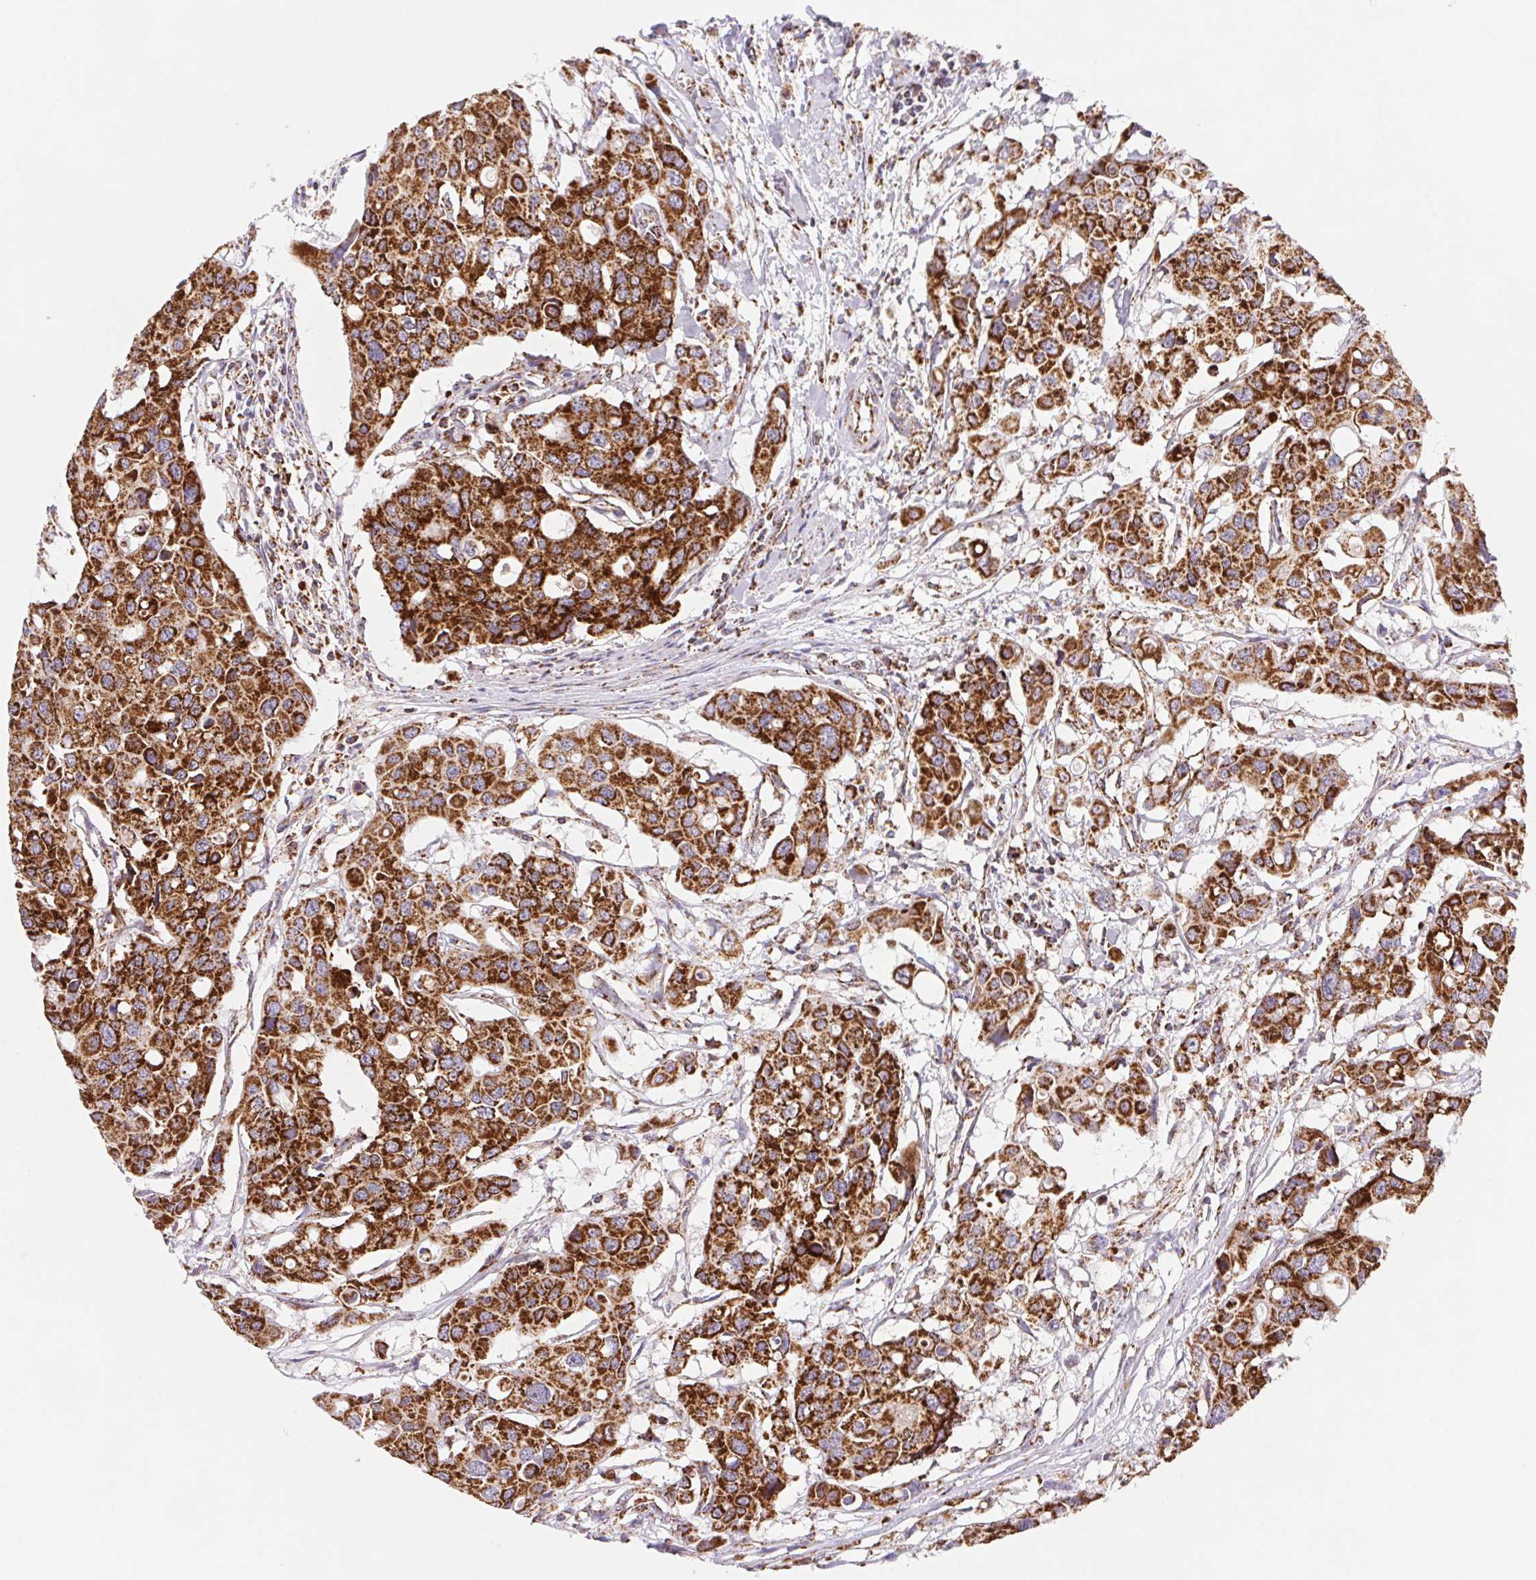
{"staining": {"intensity": "strong", "quantity": ">75%", "location": "cytoplasmic/membranous"}, "tissue": "colorectal cancer", "cell_type": "Tumor cells", "image_type": "cancer", "snomed": [{"axis": "morphology", "description": "Adenocarcinoma, NOS"}, {"axis": "topography", "description": "Colon"}], "caption": "High-power microscopy captured an immunohistochemistry micrograph of colorectal cancer, revealing strong cytoplasmic/membranous staining in approximately >75% of tumor cells. (IHC, brightfield microscopy, high magnification).", "gene": "NIPSNAP2", "patient": {"sex": "male", "age": 77}}